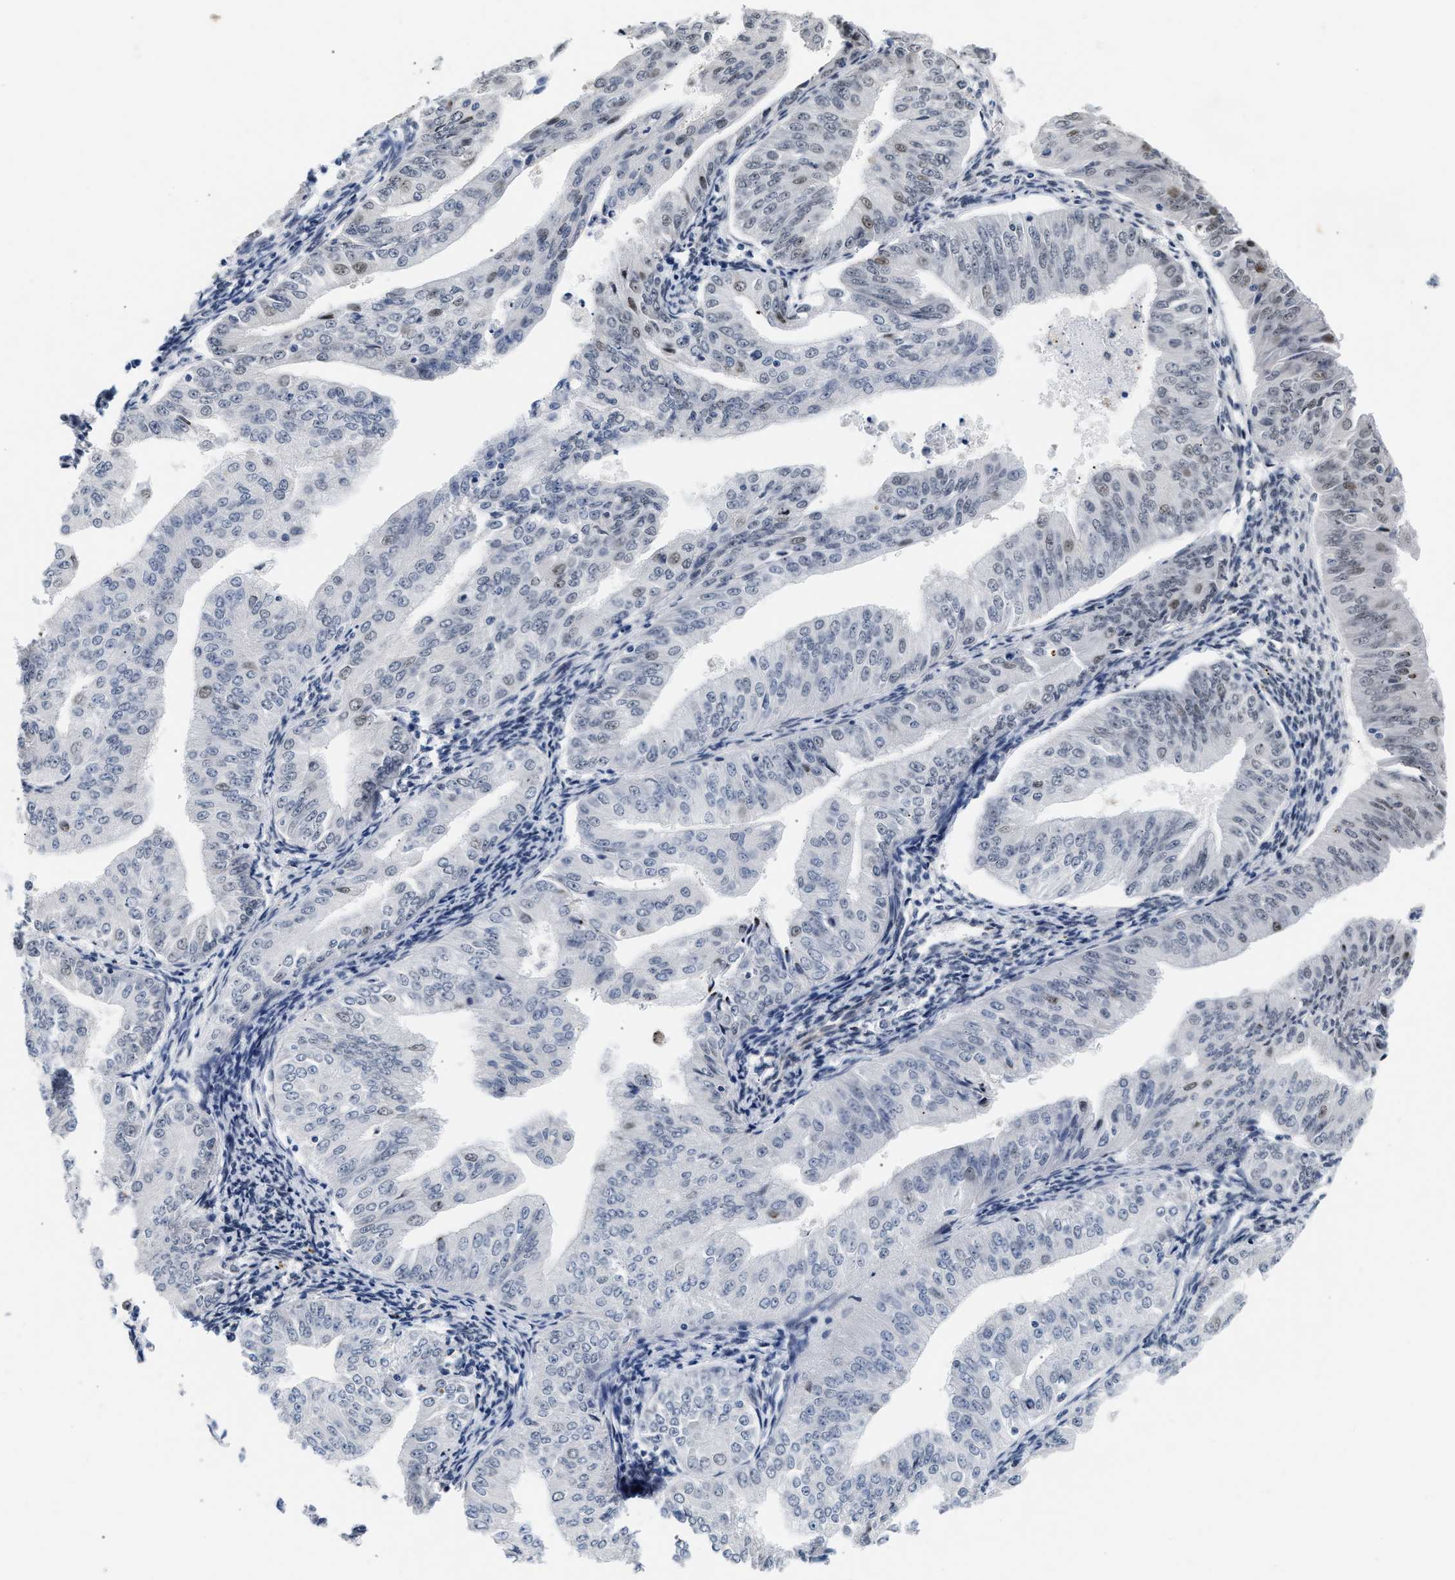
{"staining": {"intensity": "weak", "quantity": "<25%", "location": "nuclear"}, "tissue": "endometrial cancer", "cell_type": "Tumor cells", "image_type": "cancer", "snomed": [{"axis": "morphology", "description": "Normal tissue, NOS"}, {"axis": "morphology", "description": "Adenocarcinoma, NOS"}, {"axis": "topography", "description": "Endometrium"}], "caption": "Immunohistochemical staining of human endometrial adenocarcinoma exhibits no significant expression in tumor cells.", "gene": "THOC1", "patient": {"sex": "female", "age": 53}}